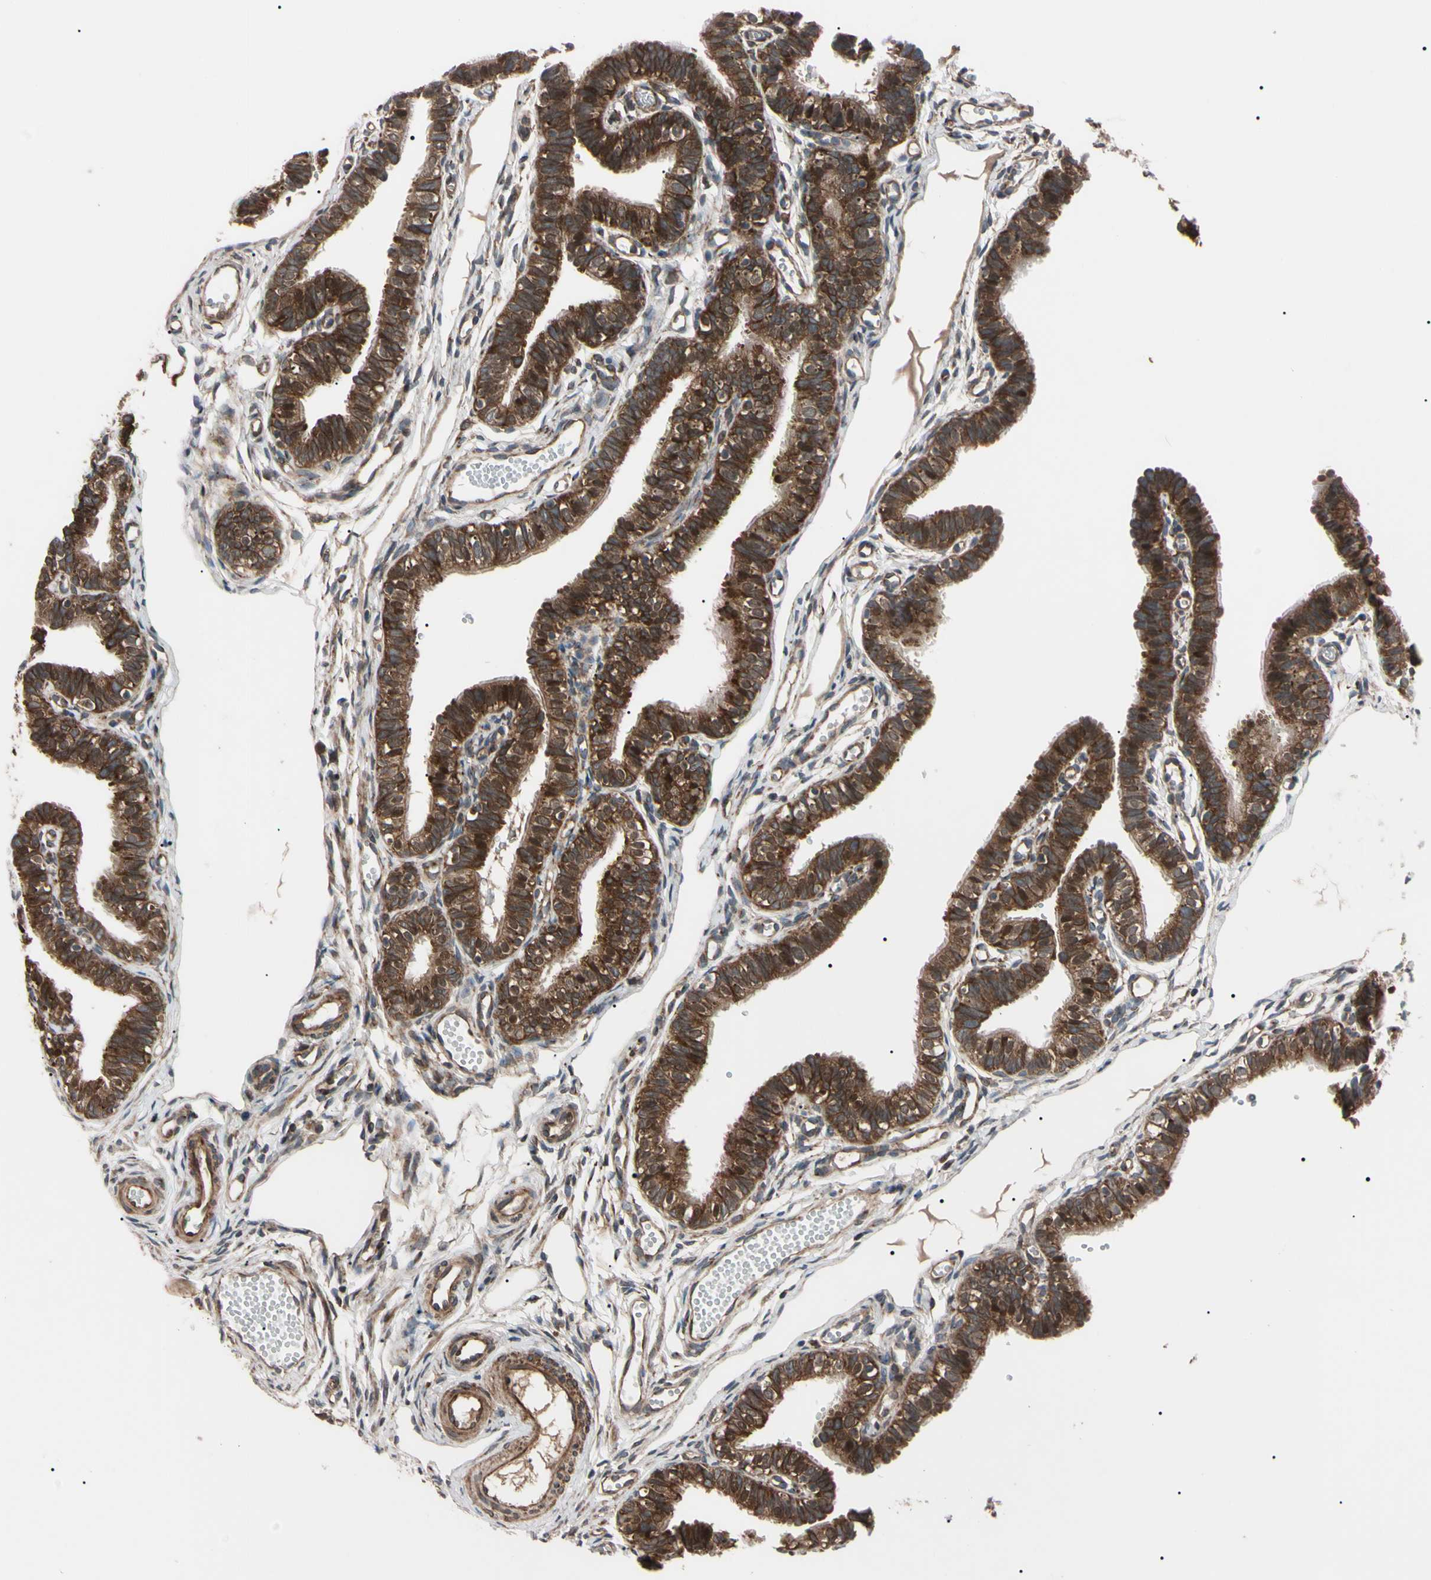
{"staining": {"intensity": "strong", "quantity": ">75%", "location": "cytoplasmic/membranous"}, "tissue": "fallopian tube", "cell_type": "Glandular cells", "image_type": "normal", "snomed": [{"axis": "morphology", "description": "Normal tissue, NOS"}, {"axis": "topography", "description": "Fallopian tube"}, {"axis": "topography", "description": "Placenta"}], "caption": "Protein staining of benign fallopian tube exhibits strong cytoplasmic/membranous staining in about >75% of glandular cells.", "gene": "GUCY1B1", "patient": {"sex": "female", "age": 34}}